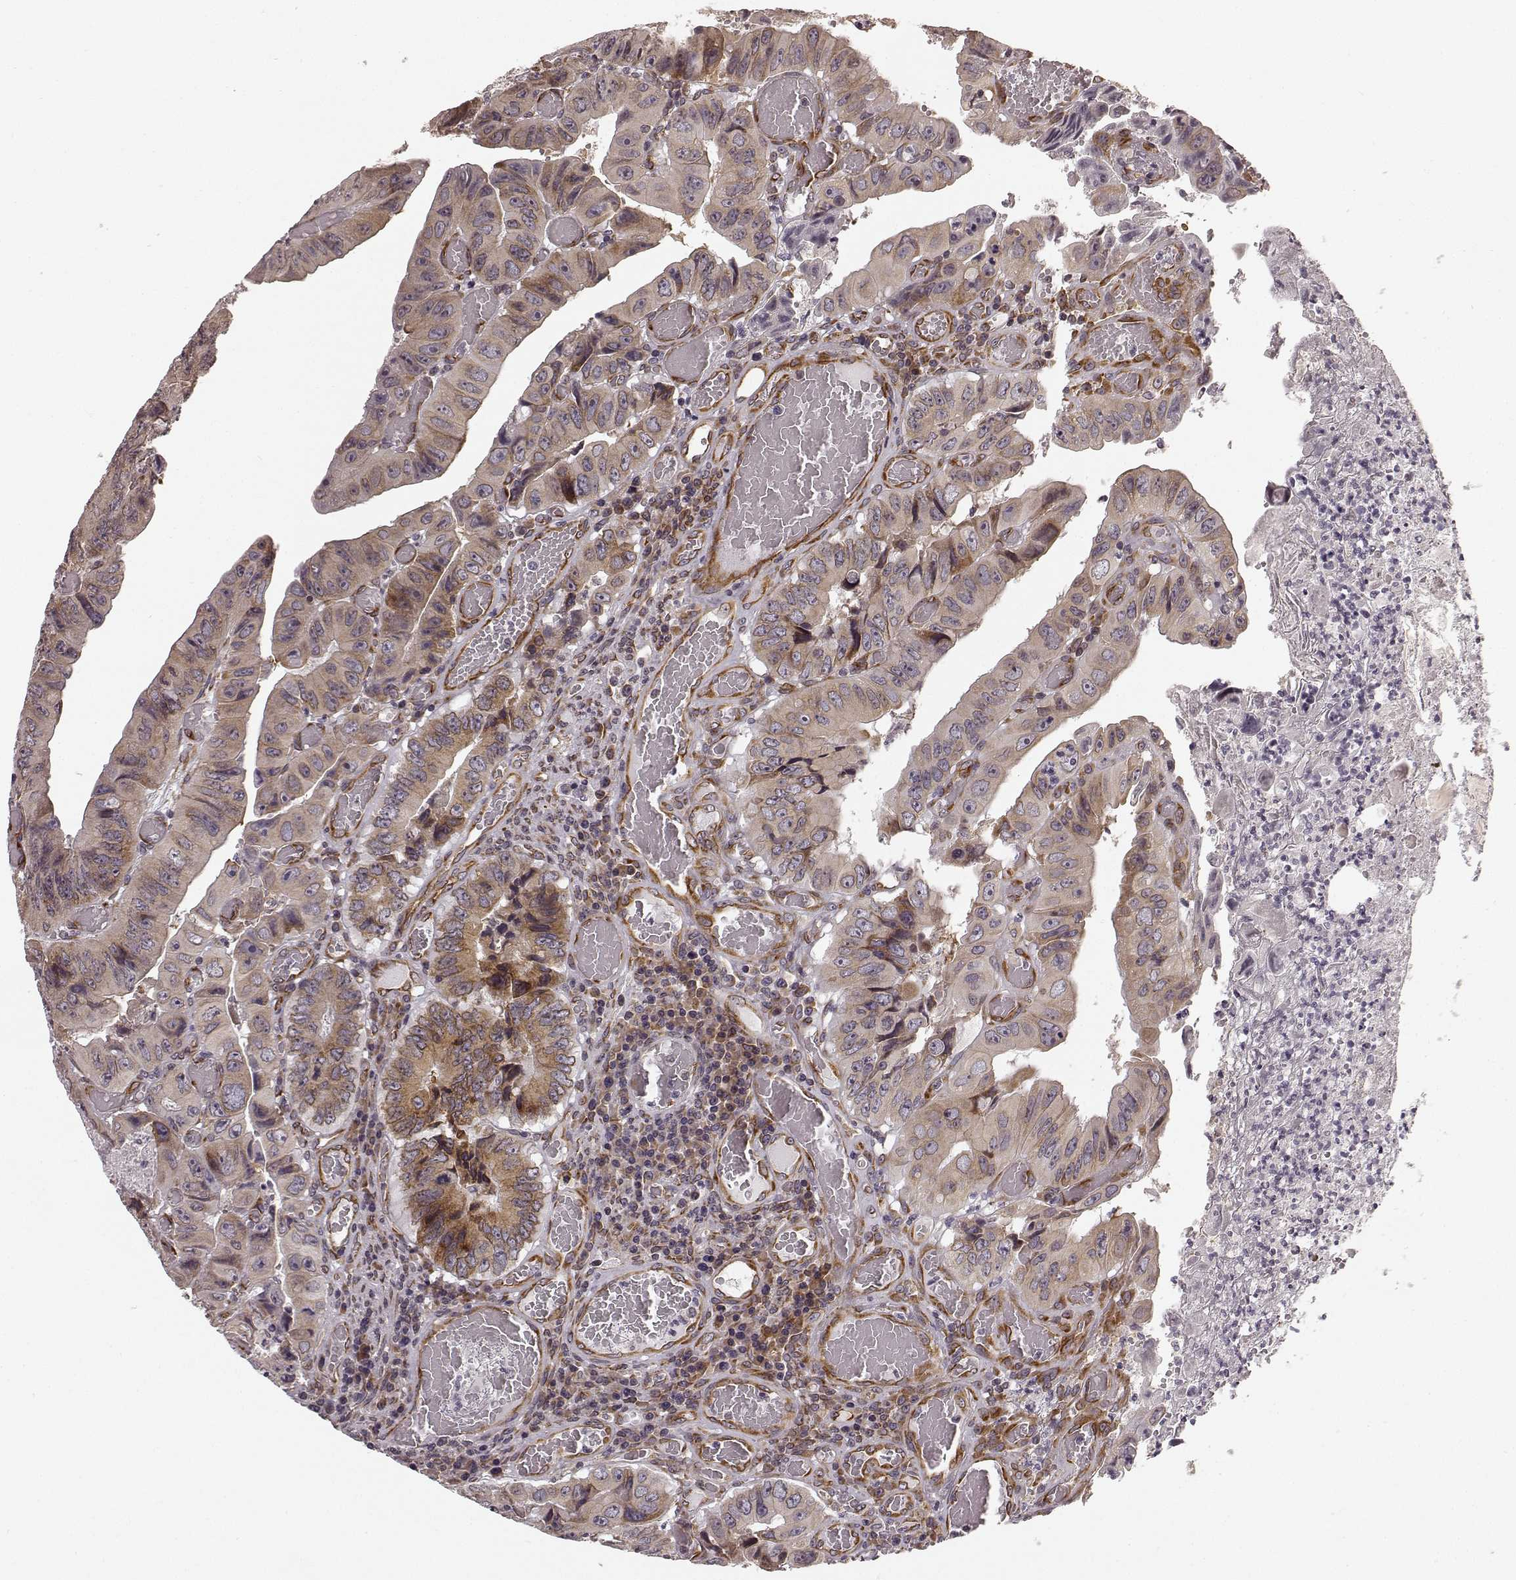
{"staining": {"intensity": "weak", "quantity": ">75%", "location": "cytoplasmic/membranous"}, "tissue": "colorectal cancer", "cell_type": "Tumor cells", "image_type": "cancer", "snomed": [{"axis": "morphology", "description": "Adenocarcinoma, NOS"}, {"axis": "topography", "description": "Colon"}], "caption": "Protein staining of colorectal cancer tissue reveals weak cytoplasmic/membranous expression in about >75% of tumor cells.", "gene": "TMEM14A", "patient": {"sex": "female", "age": 84}}